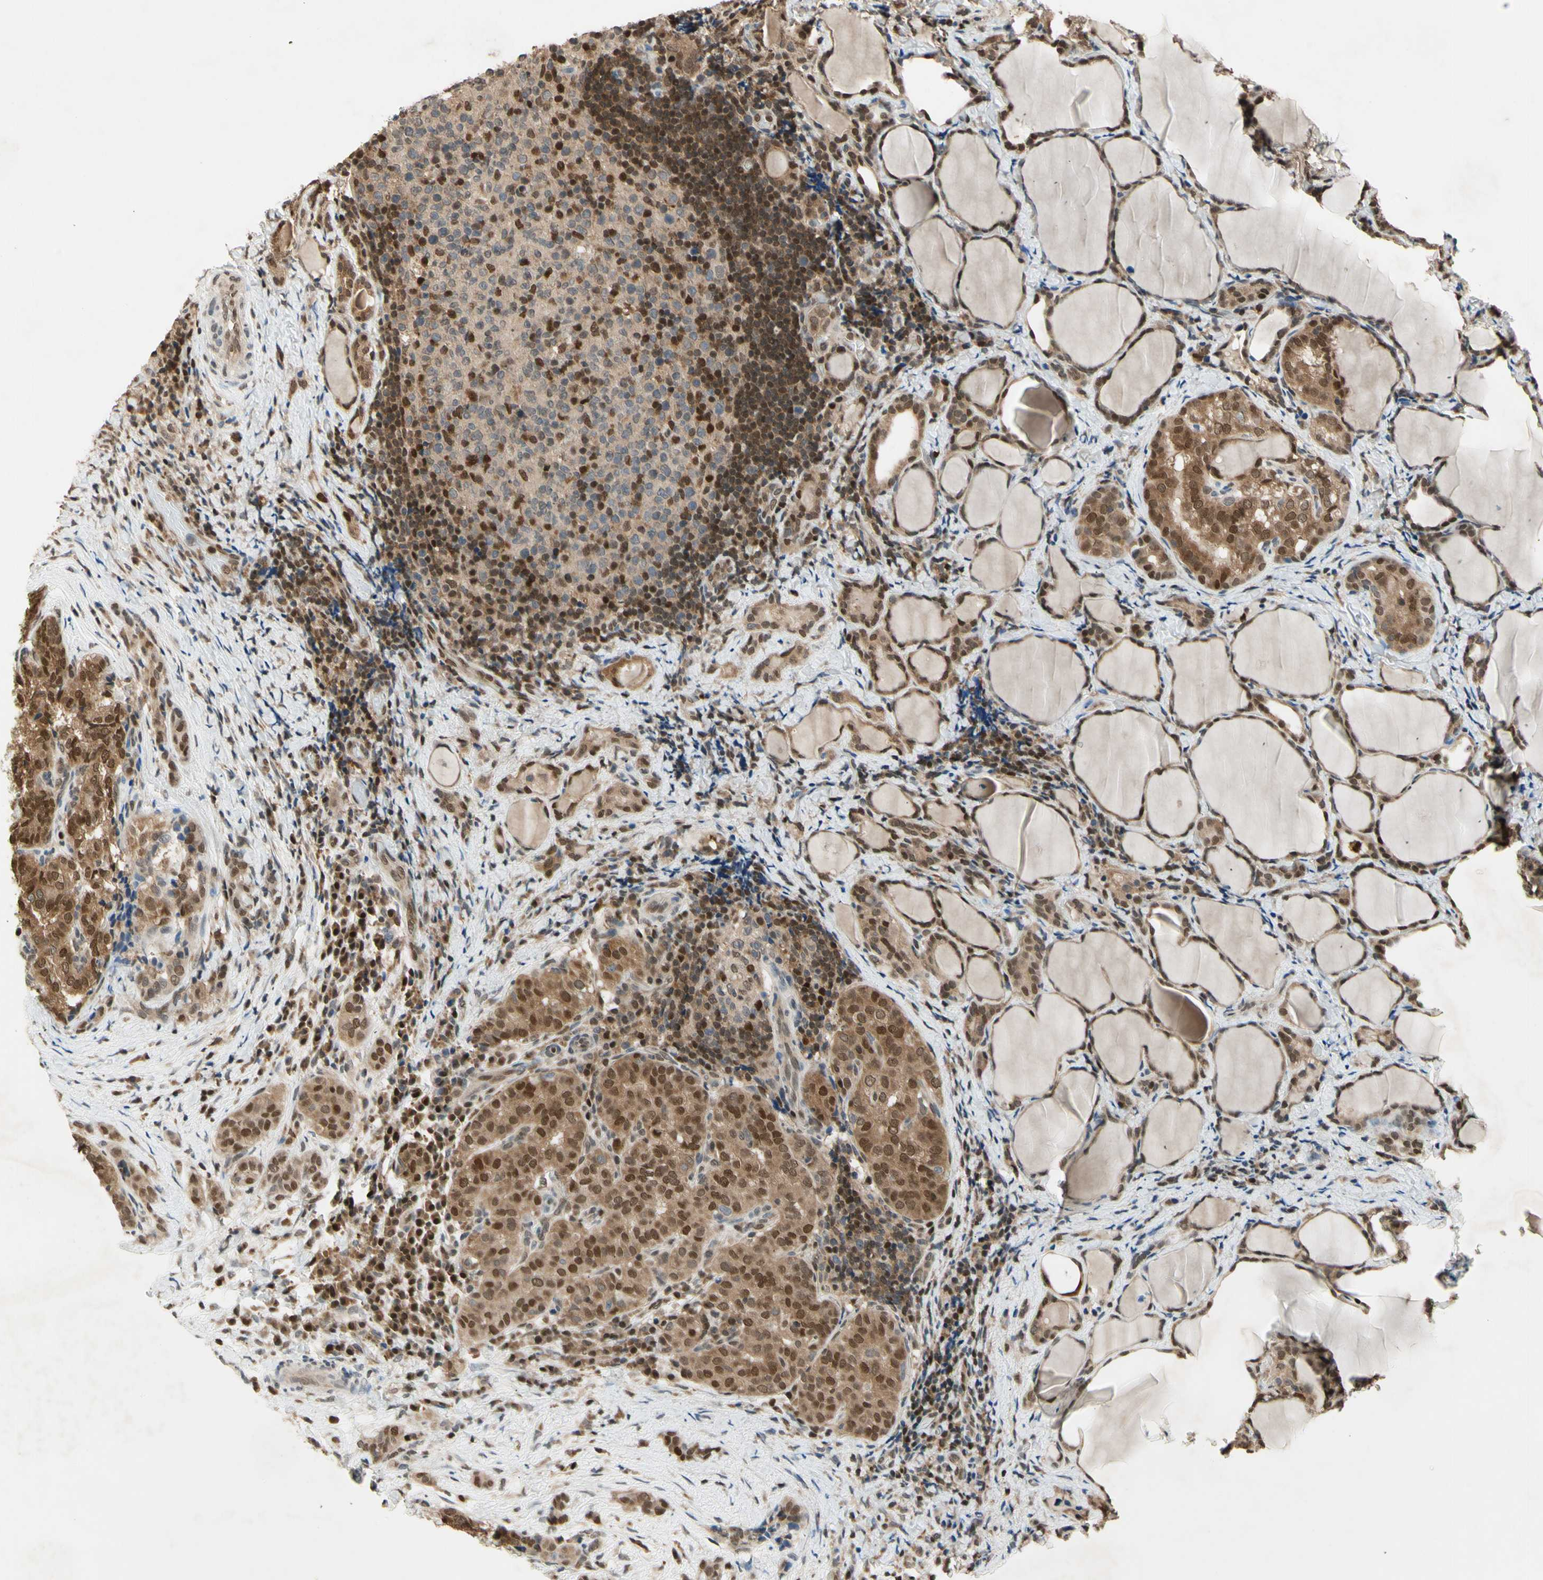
{"staining": {"intensity": "moderate", "quantity": ">75%", "location": "cytoplasmic/membranous,nuclear"}, "tissue": "thyroid cancer", "cell_type": "Tumor cells", "image_type": "cancer", "snomed": [{"axis": "morphology", "description": "Normal tissue, NOS"}, {"axis": "morphology", "description": "Papillary adenocarcinoma, NOS"}, {"axis": "topography", "description": "Thyroid gland"}], "caption": "Immunohistochemistry photomicrograph of neoplastic tissue: thyroid cancer (papillary adenocarcinoma) stained using immunohistochemistry reveals medium levels of moderate protein expression localized specifically in the cytoplasmic/membranous and nuclear of tumor cells, appearing as a cytoplasmic/membranous and nuclear brown color.", "gene": "GSR", "patient": {"sex": "female", "age": 30}}